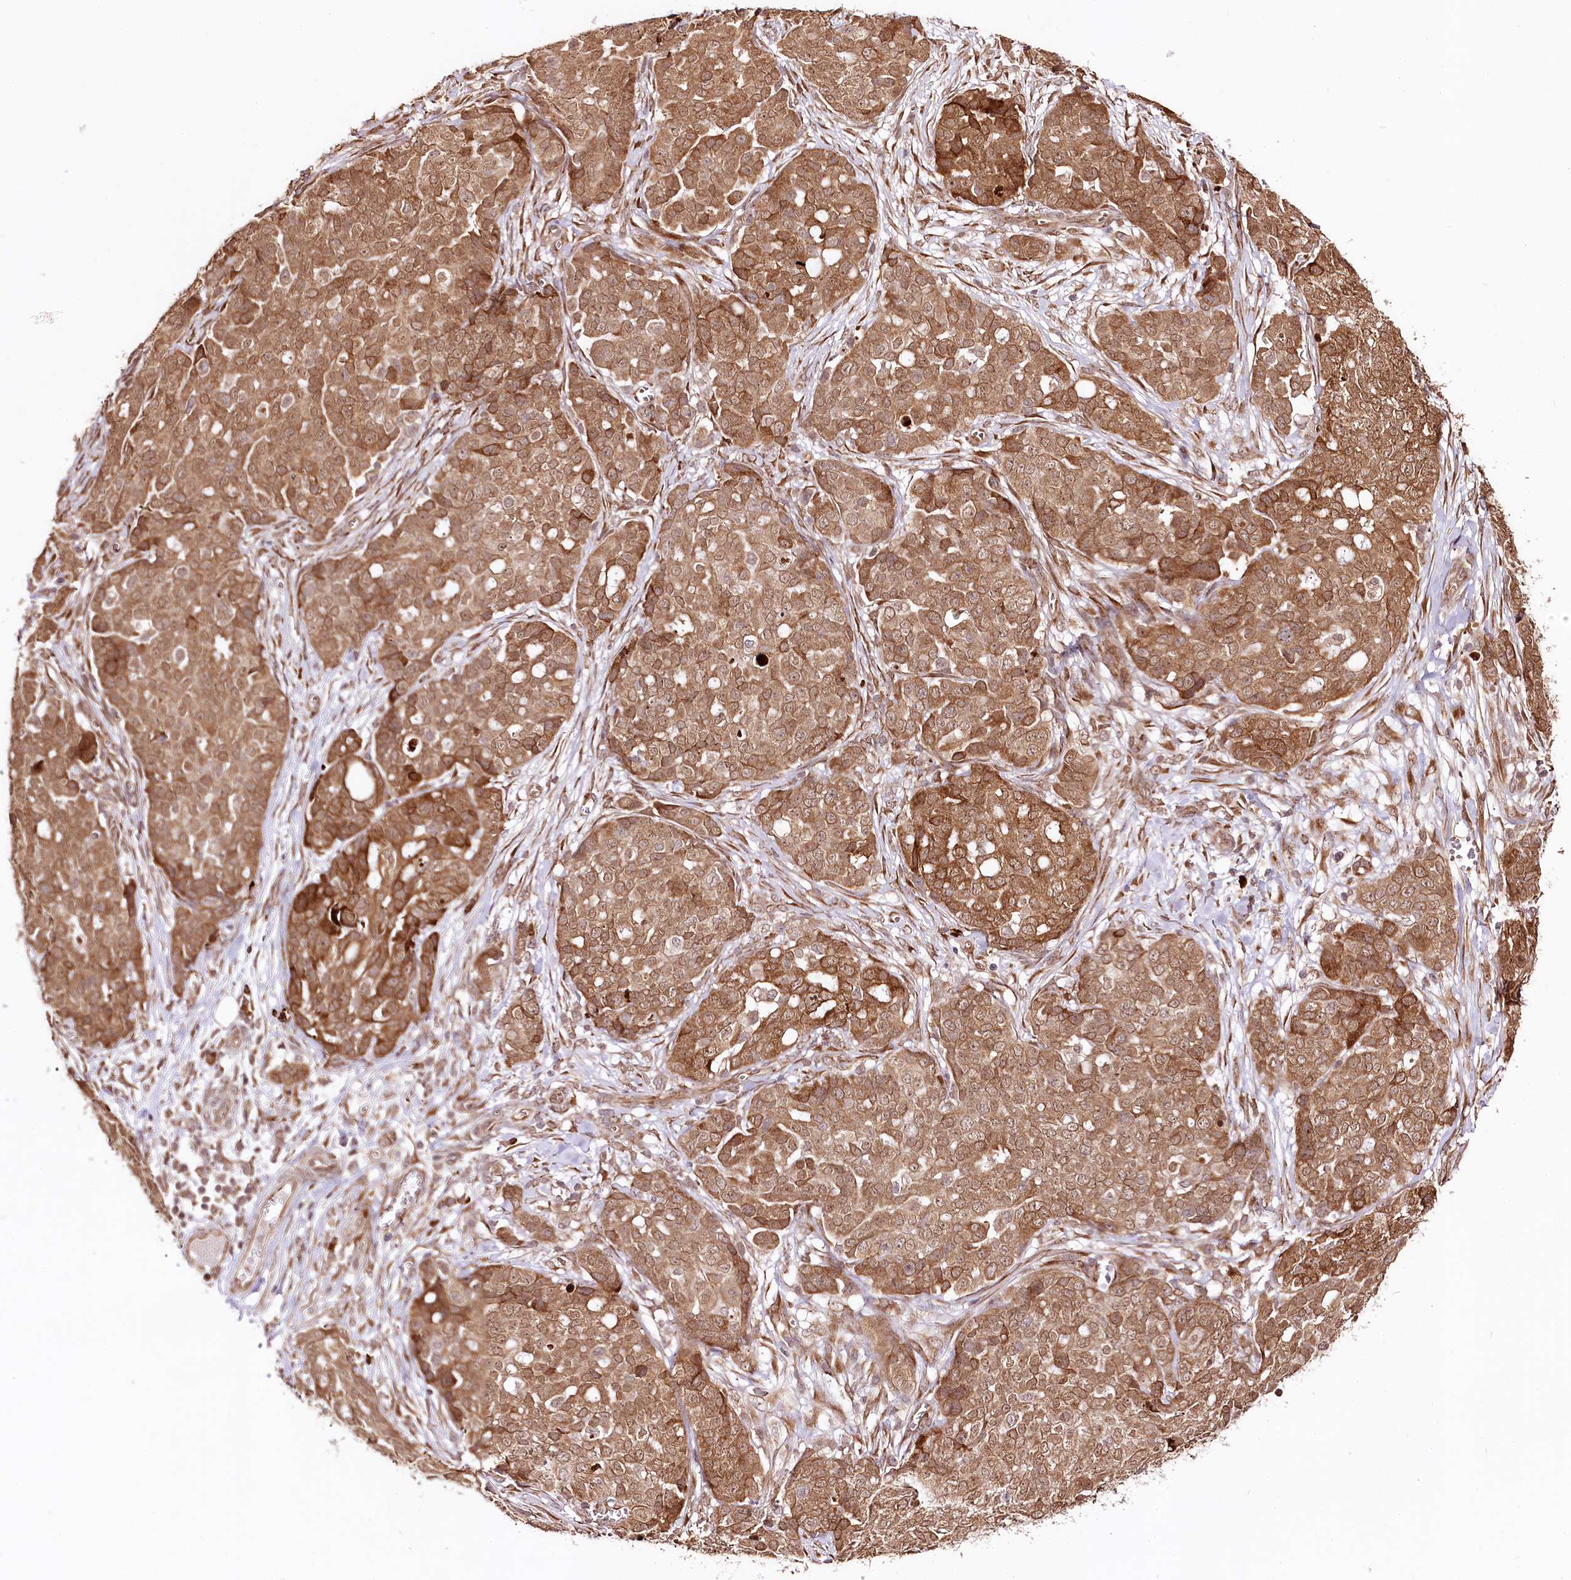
{"staining": {"intensity": "moderate", "quantity": ">75%", "location": "cytoplasmic/membranous"}, "tissue": "ovarian cancer", "cell_type": "Tumor cells", "image_type": "cancer", "snomed": [{"axis": "morphology", "description": "Cystadenocarcinoma, serous, NOS"}, {"axis": "topography", "description": "Soft tissue"}, {"axis": "topography", "description": "Ovary"}], "caption": "Ovarian cancer stained for a protein shows moderate cytoplasmic/membranous positivity in tumor cells.", "gene": "ENSG00000144785", "patient": {"sex": "female", "age": 57}}